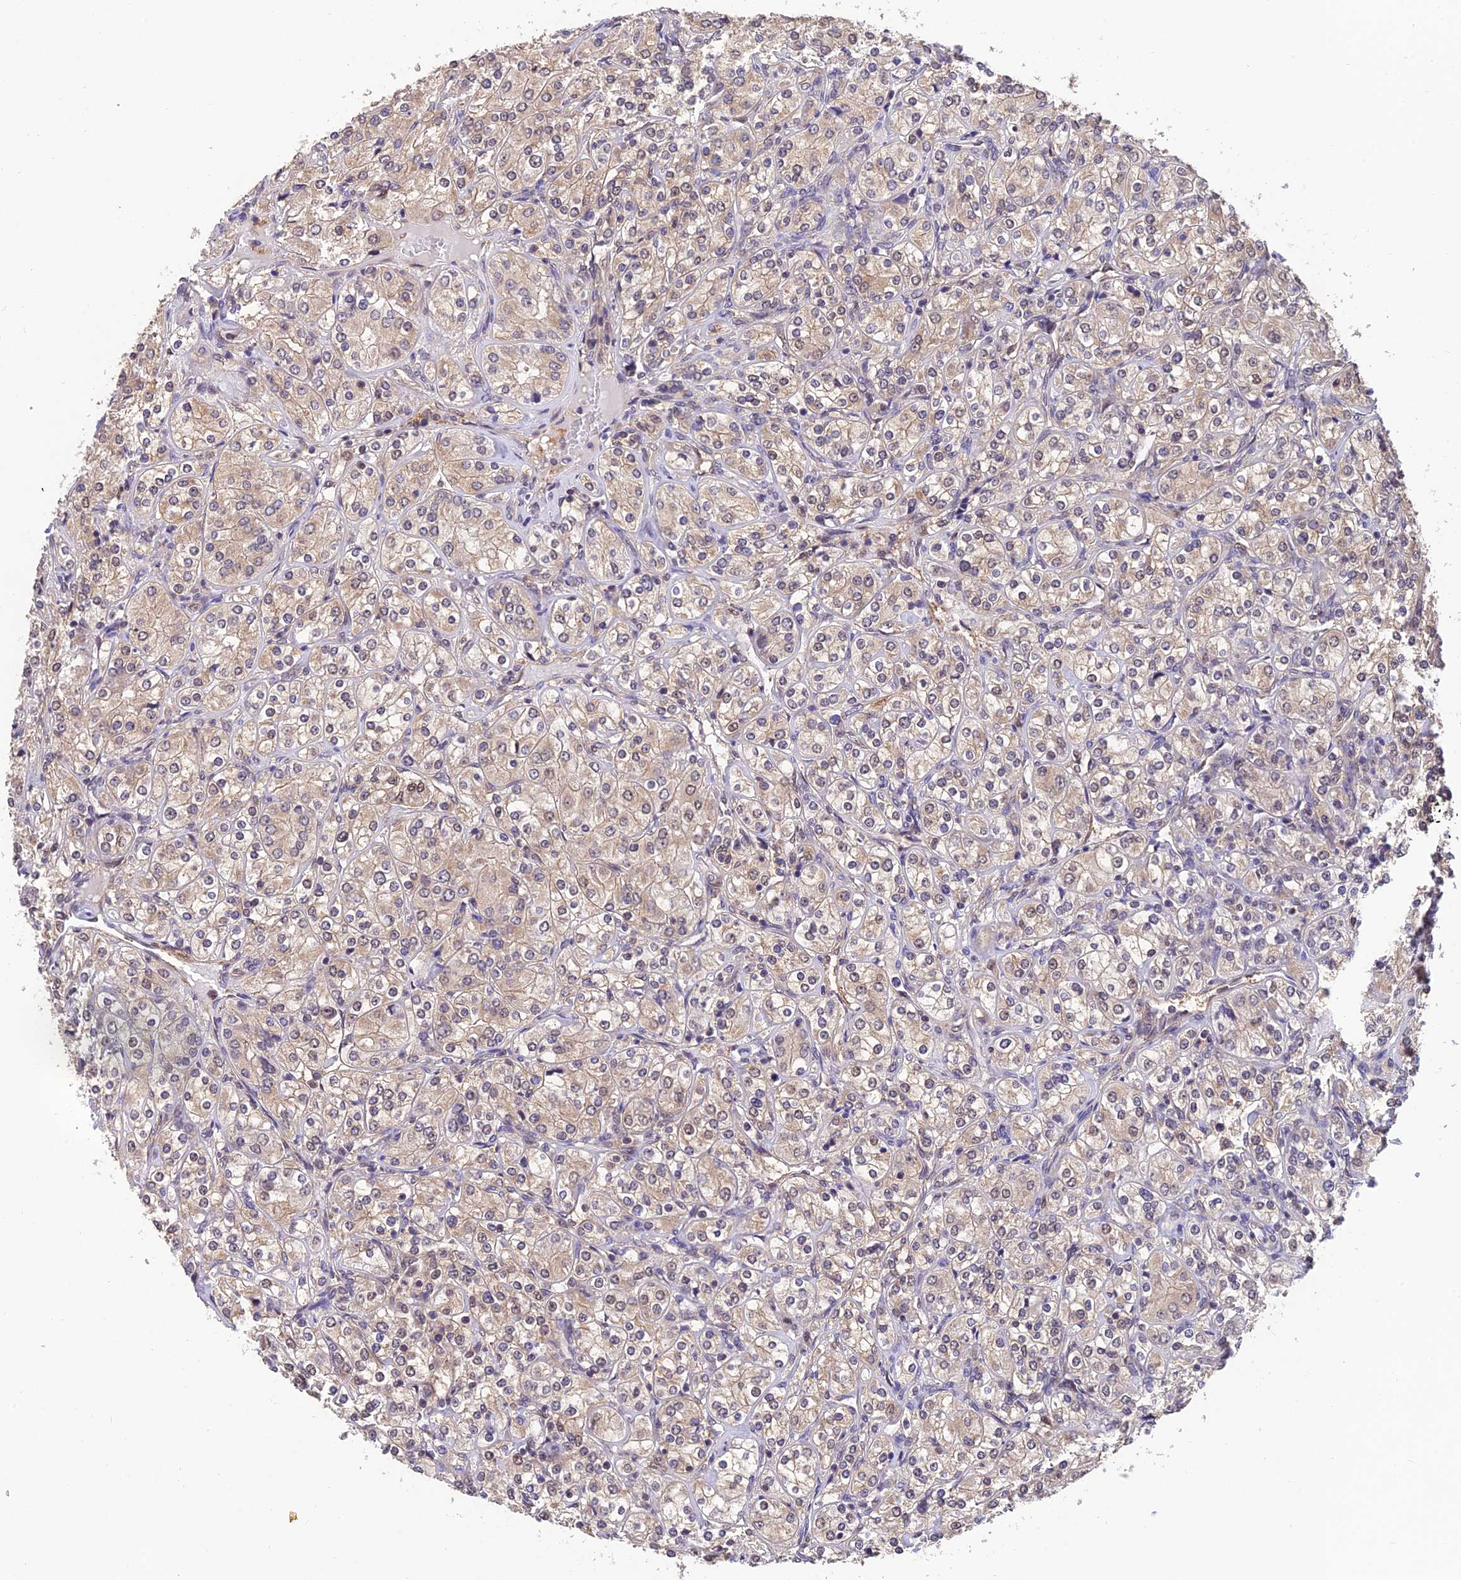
{"staining": {"intensity": "weak", "quantity": "25%-75%", "location": "cytoplasmic/membranous"}, "tissue": "renal cancer", "cell_type": "Tumor cells", "image_type": "cancer", "snomed": [{"axis": "morphology", "description": "Adenocarcinoma, NOS"}, {"axis": "topography", "description": "Kidney"}], "caption": "Human renal cancer stained for a protein (brown) demonstrates weak cytoplasmic/membranous positive positivity in about 25%-75% of tumor cells.", "gene": "PSMB3", "patient": {"sex": "male", "age": 77}}